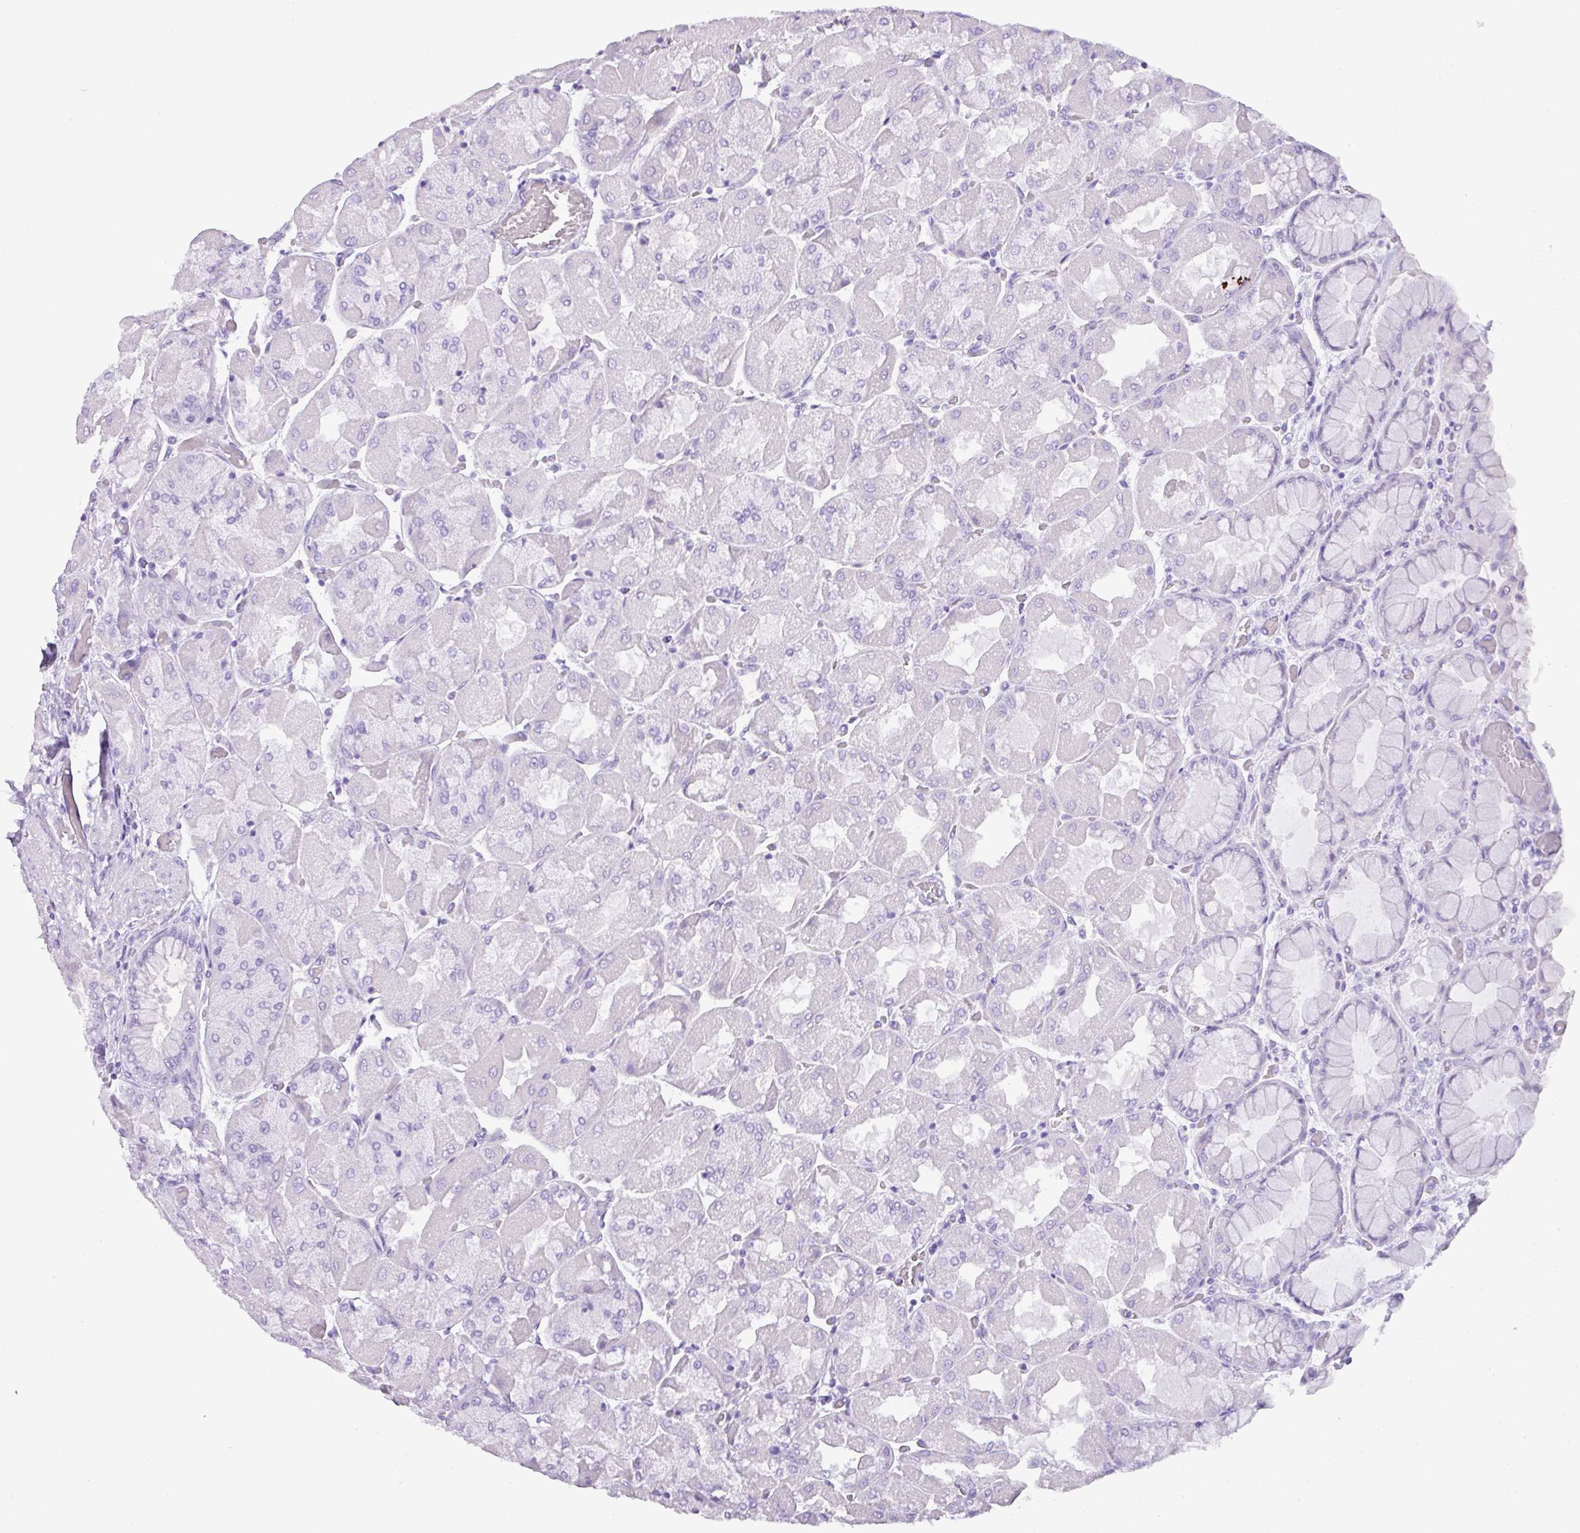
{"staining": {"intensity": "negative", "quantity": "none", "location": "none"}, "tissue": "stomach", "cell_type": "Glandular cells", "image_type": "normal", "snomed": [{"axis": "morphology", "description": "Normal tissue, NOS"}, {"axis": "topography", "description": "Stomach"}], "caption": "A histopathology image of human stomach is negative for staining in glandular cells. Nuclei are stained in blue.", "gene": "TNP1", "patient": {"sex": "female", "age": 61}}